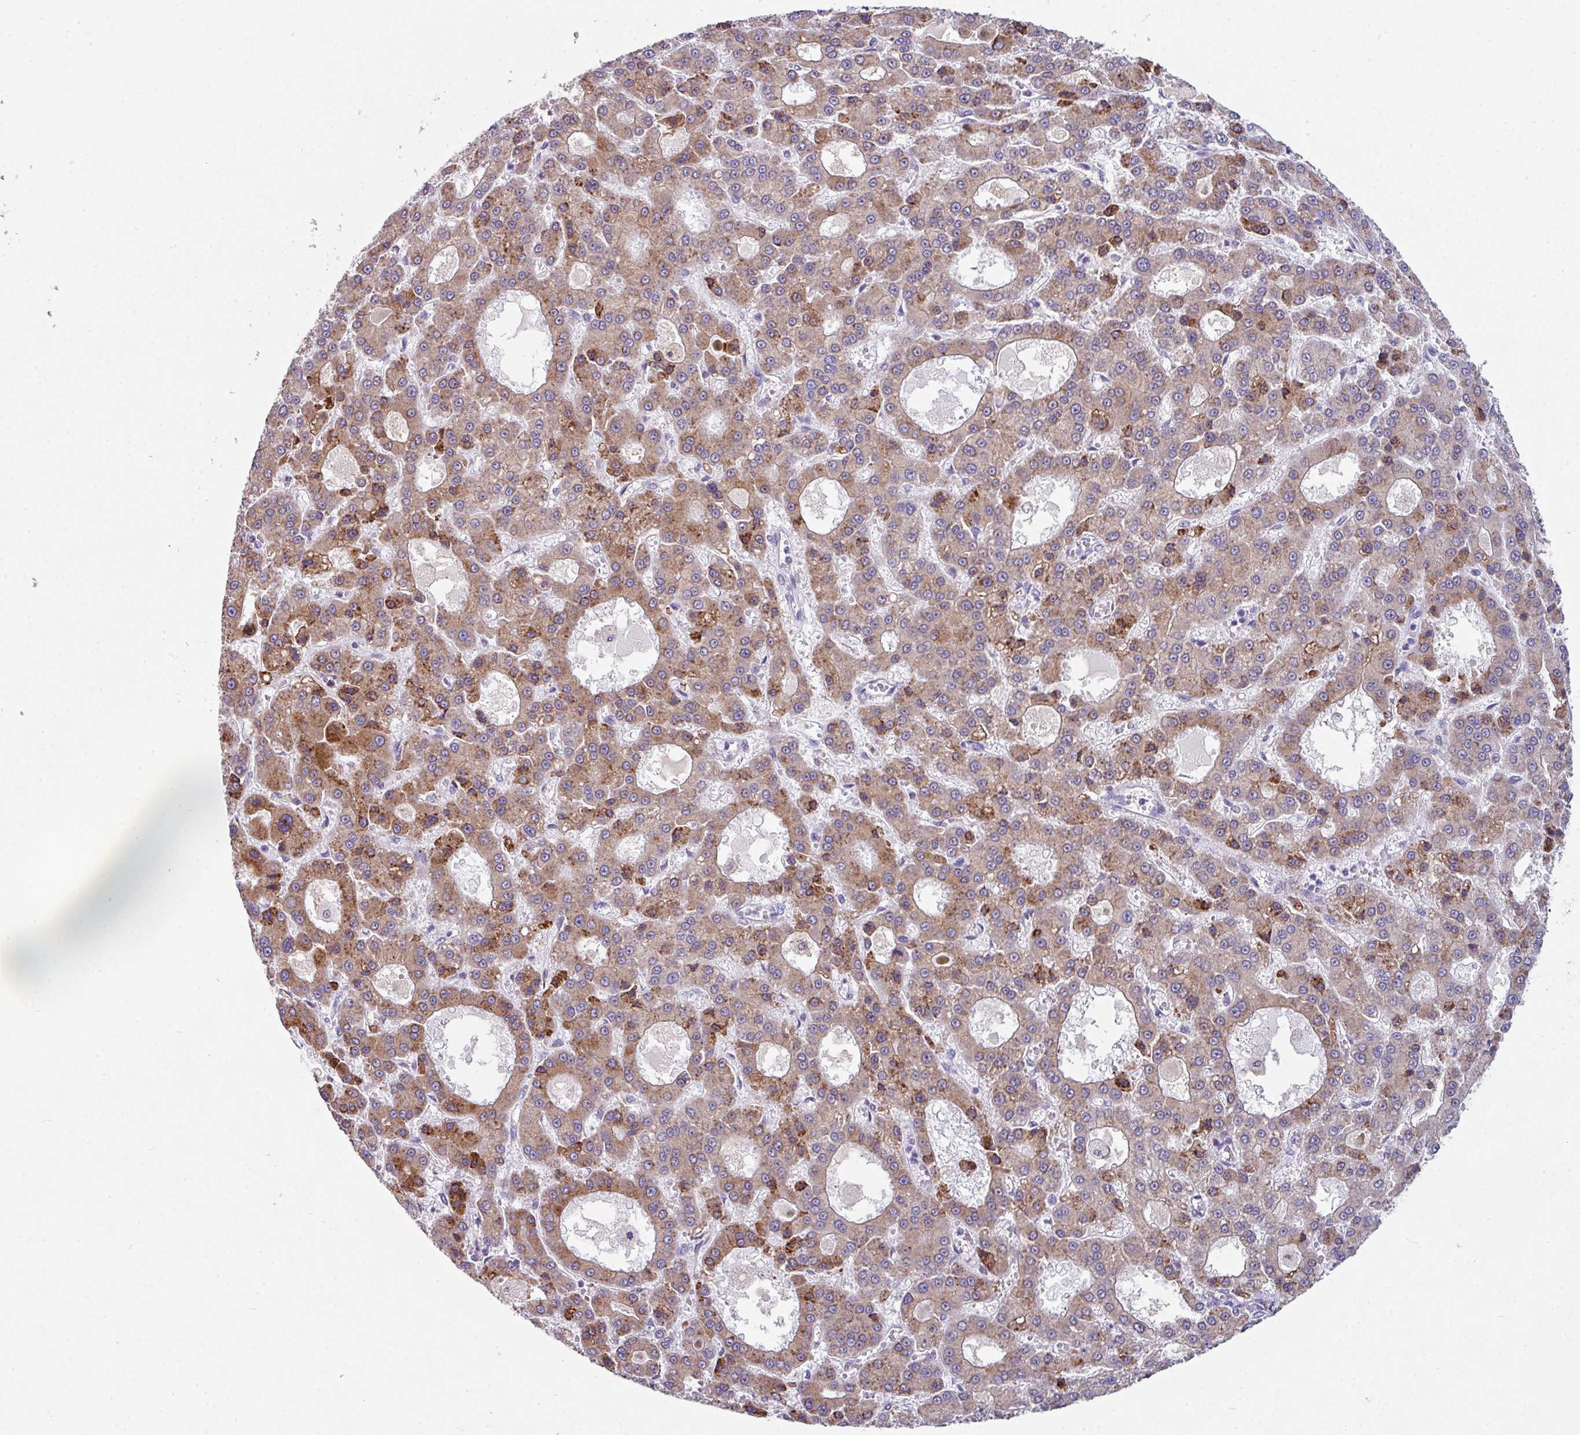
{"staining": {"intensity": "moderate", "quantity": ">75%", "location": "cytoplasmic/membranous"}, "tissue": "liver cancer", "cell_type": "Tumor cells", "image_type": "cancer", "snomed": [{"axis": "morphology", "description": "Carcinoma, Hepatocellular, NOS"}, {"axis": "topography", "description": "Liver"}], "caption": "Tumor cells reveal medium levels of moderate cytoplasmic/membranous staining in about >75% of cells in liver hepatocellular carcinoma.", "gene": "BMS1", "patient": {"sex": "male", "age": 70}}